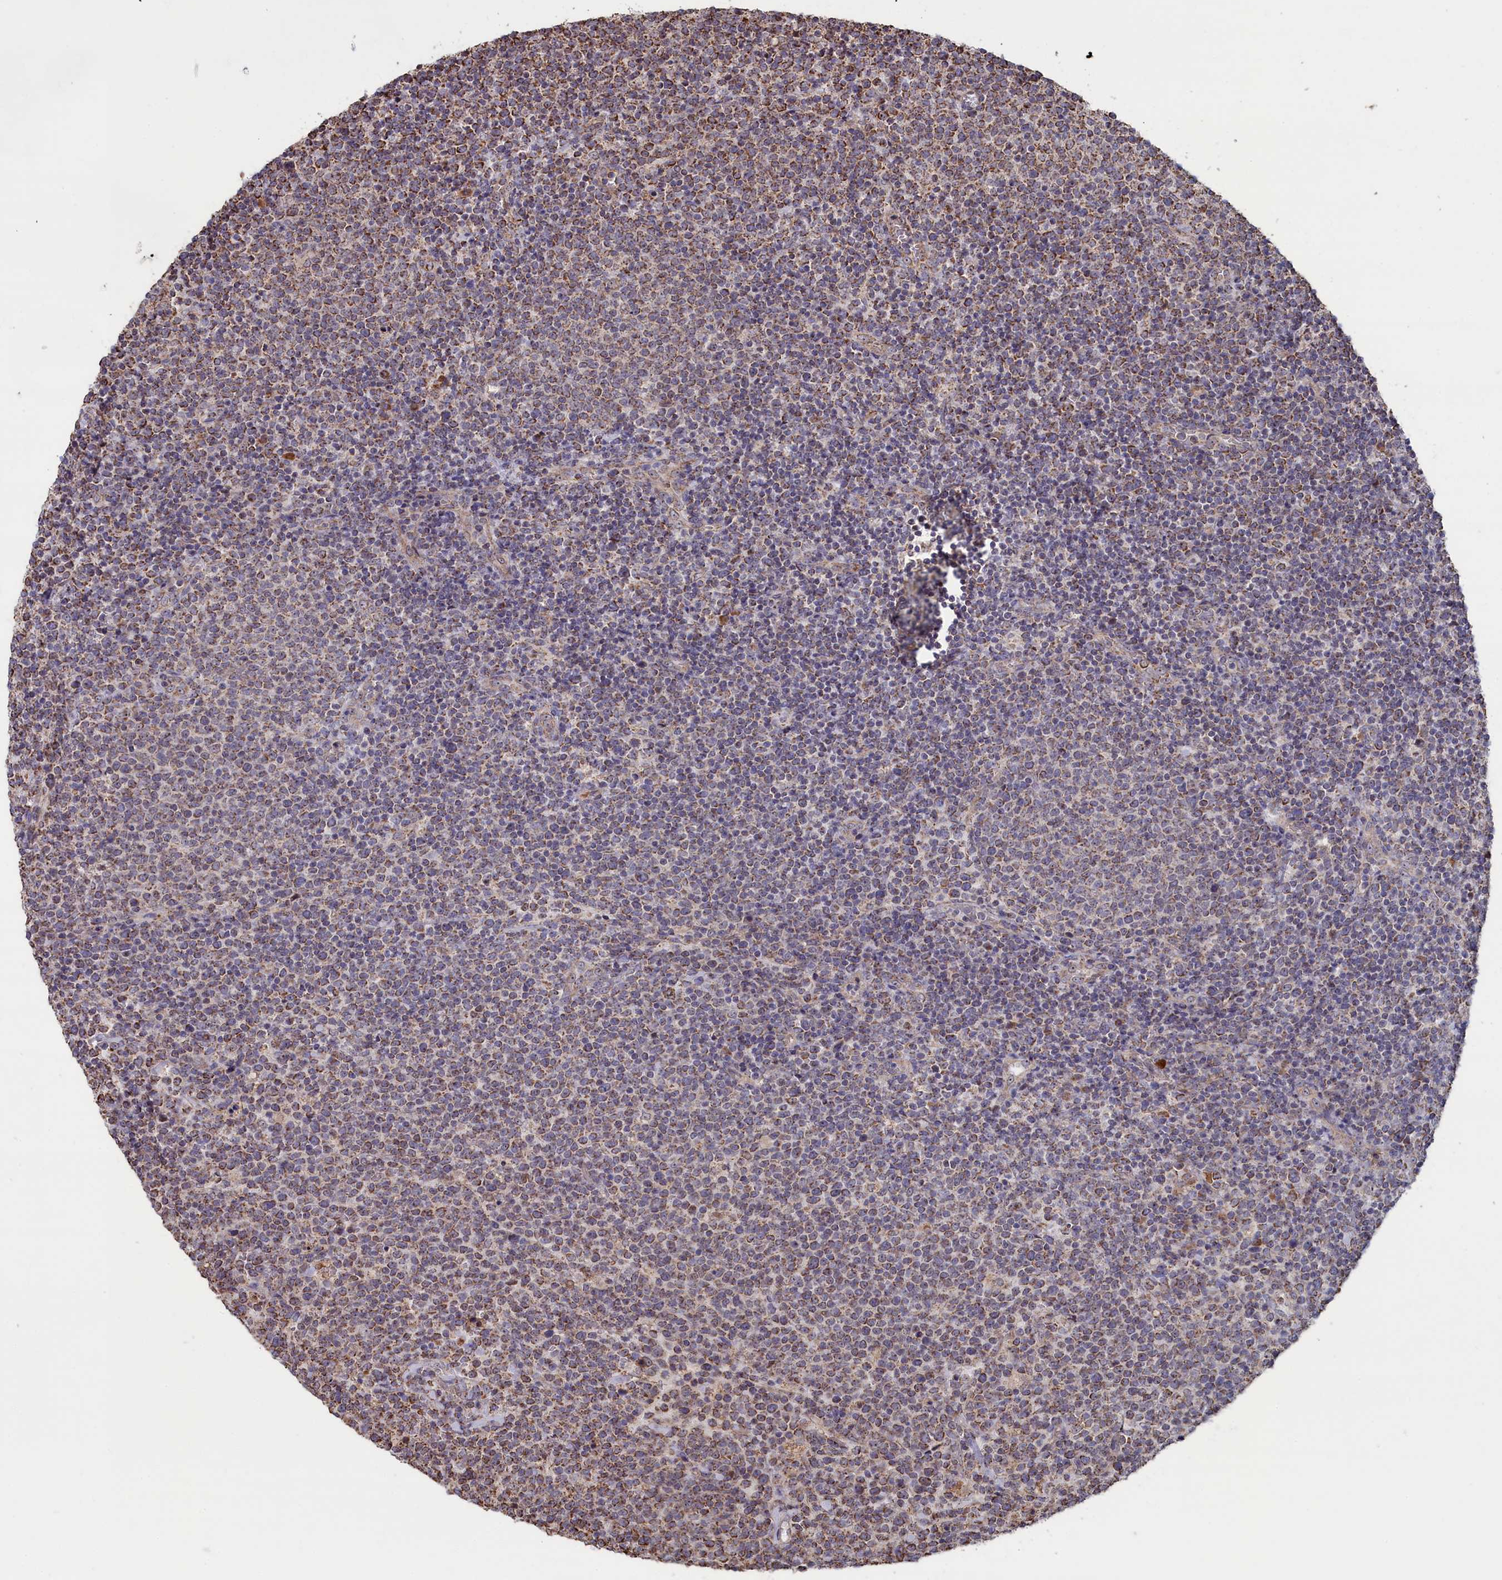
{"staining": {"intensity": "moderate", "quantity": "25%-75%", "location": "cytoplasmic/membranous"}, "tissue": "lymphoma", "cell_type": "Tumor cells", "image_type": "cancer", "snomed": [{"axis": "morphology", "description": "Malignant lymphoma, non-Hodgkin's type, High grade"}, {"axis": "topography", "description": "Lymph node"}], "caption": "DAB (3,3'-diaminobenzidine) immunohistochemical staining of human lymphoma displays moderate cytoplasmic/membranous protein positivity in about 25%-75% of tumor cells. Nuclei are stained in blue.", "gene": "ZNF816", "patient": {"sex": "male", "age": 61}}